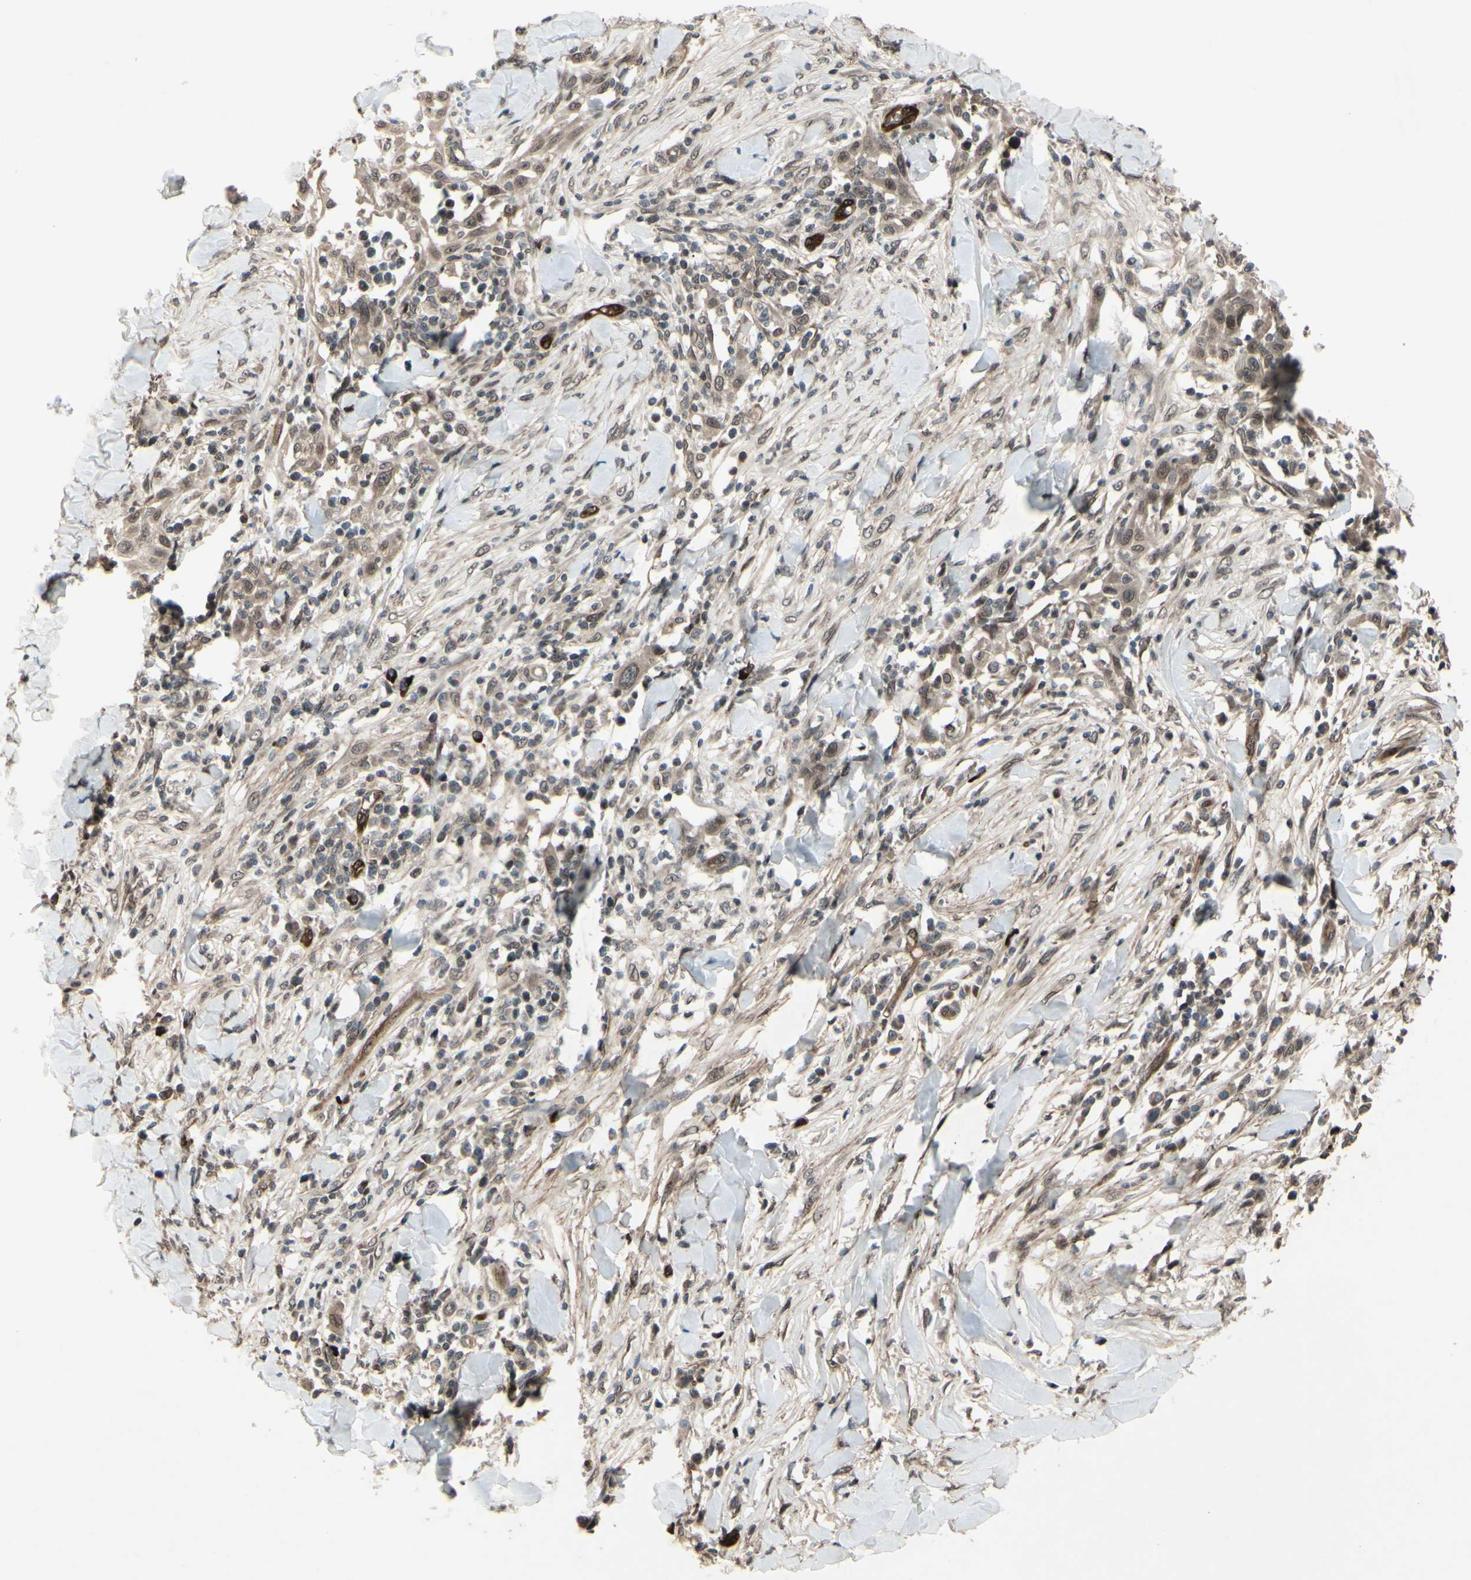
{"staining": {"intensity": "weak", "quantity": ">75%", "location": "cytoplasmic/membranous,nuclear"}, "tissue": "skin cancer", "cell_type": "Tumor cells", "image_type": "cancer", "snomed": [{"axis": "morphology", "description": "Squamous cell carcinoma, NOS"}, {"axis": "topography", "description": "Skin"}], "caption": "Human skin squamous cell carcinoma stained for a protein (brown) displays weak cytoplasmic/membranous and nuclear positive positivity in approximately >75% of tumor cells.", "gene": "MLF2", "patient": {"sex": "male", "age": 24}}